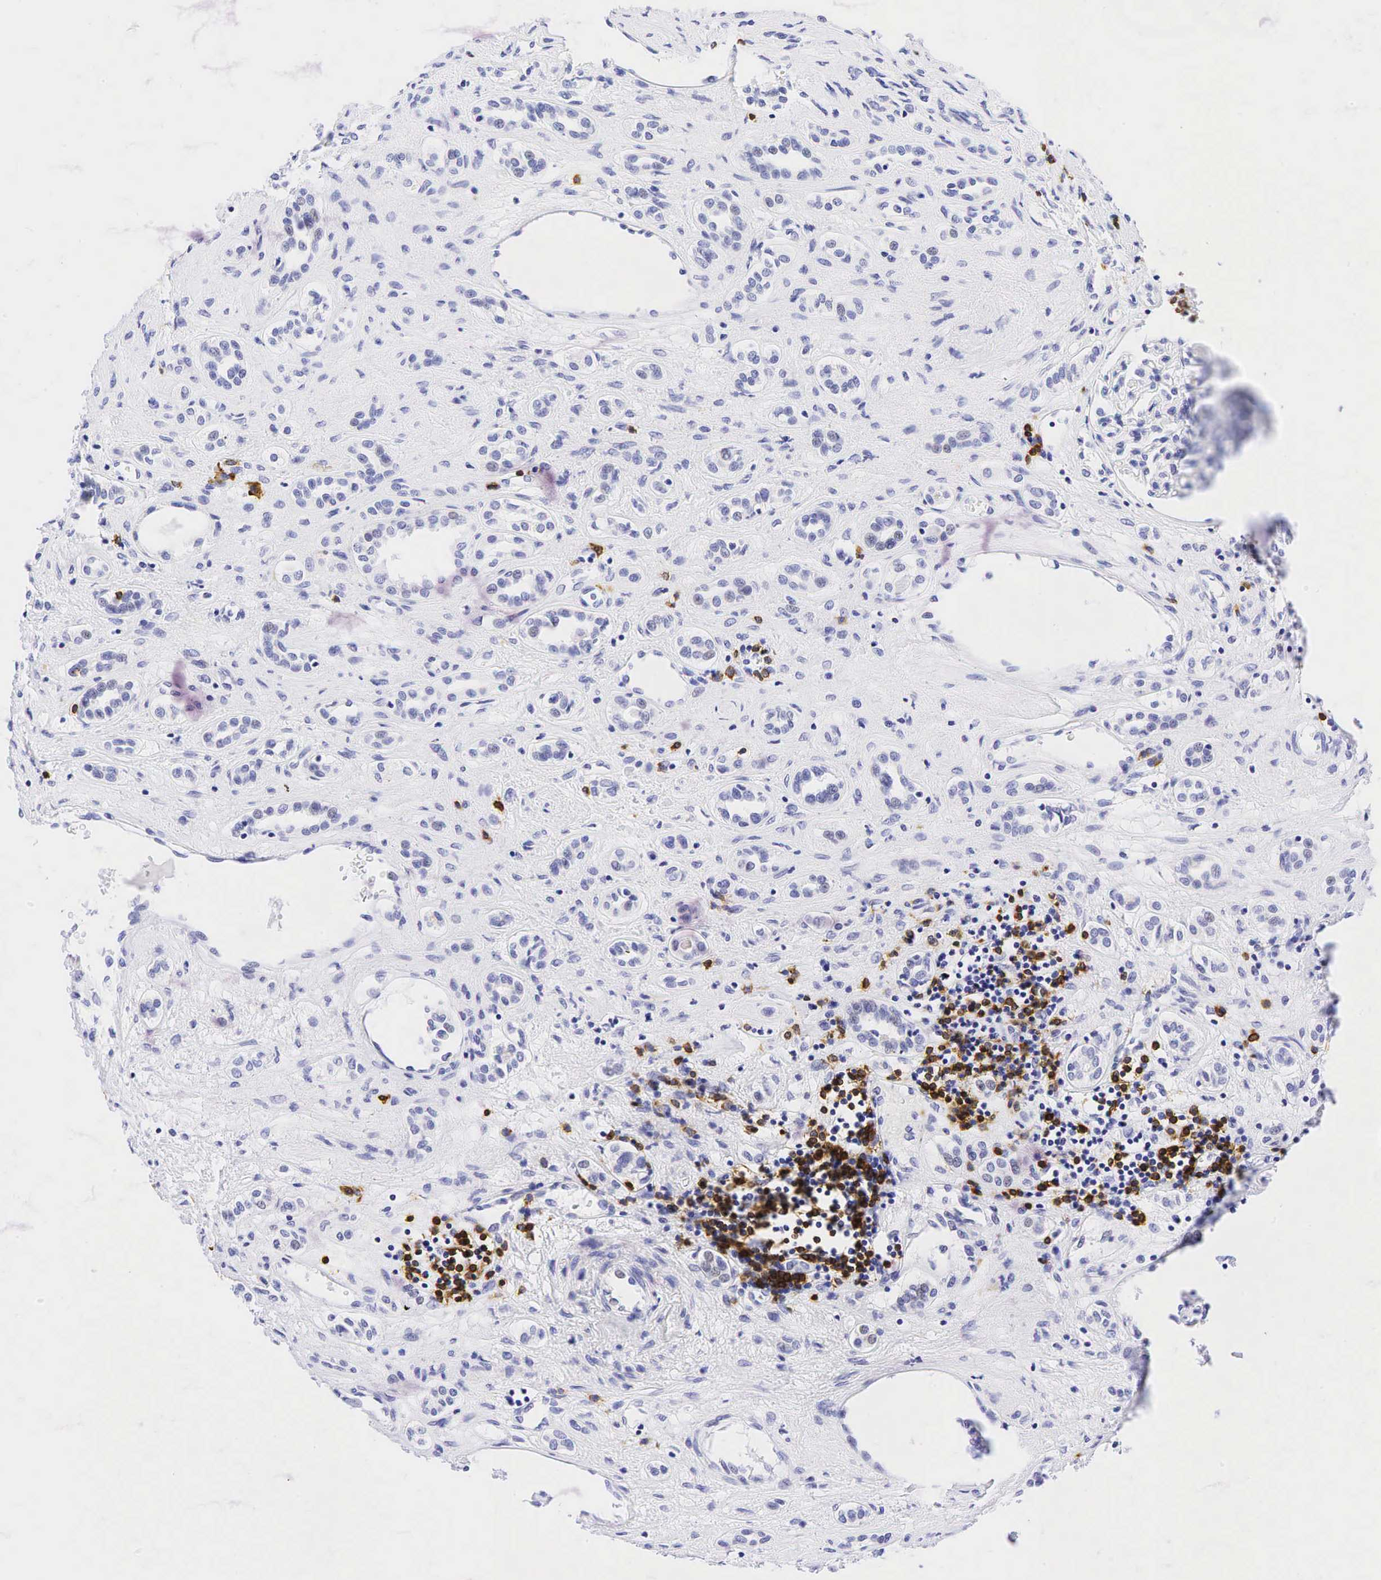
{"staining": {"intensity": "negative", "quantity": "none", "location": "none"}, "tissue": "renal cancer", "cell_type": "Tumor cells", "image_type": "cancer", "snomed": [{"axis": "morphology", "description": "Adenocarcinoma, NOS"}, {"axis": "topography", "description": "Kidney"}], "caption": "IHC micrograph of adenocarcinoma (renal) stained for a protein (brown), which displays no staining in tumor cells.", "gene": "CD79A", "patient": {"sex": "male", "age": 57}}